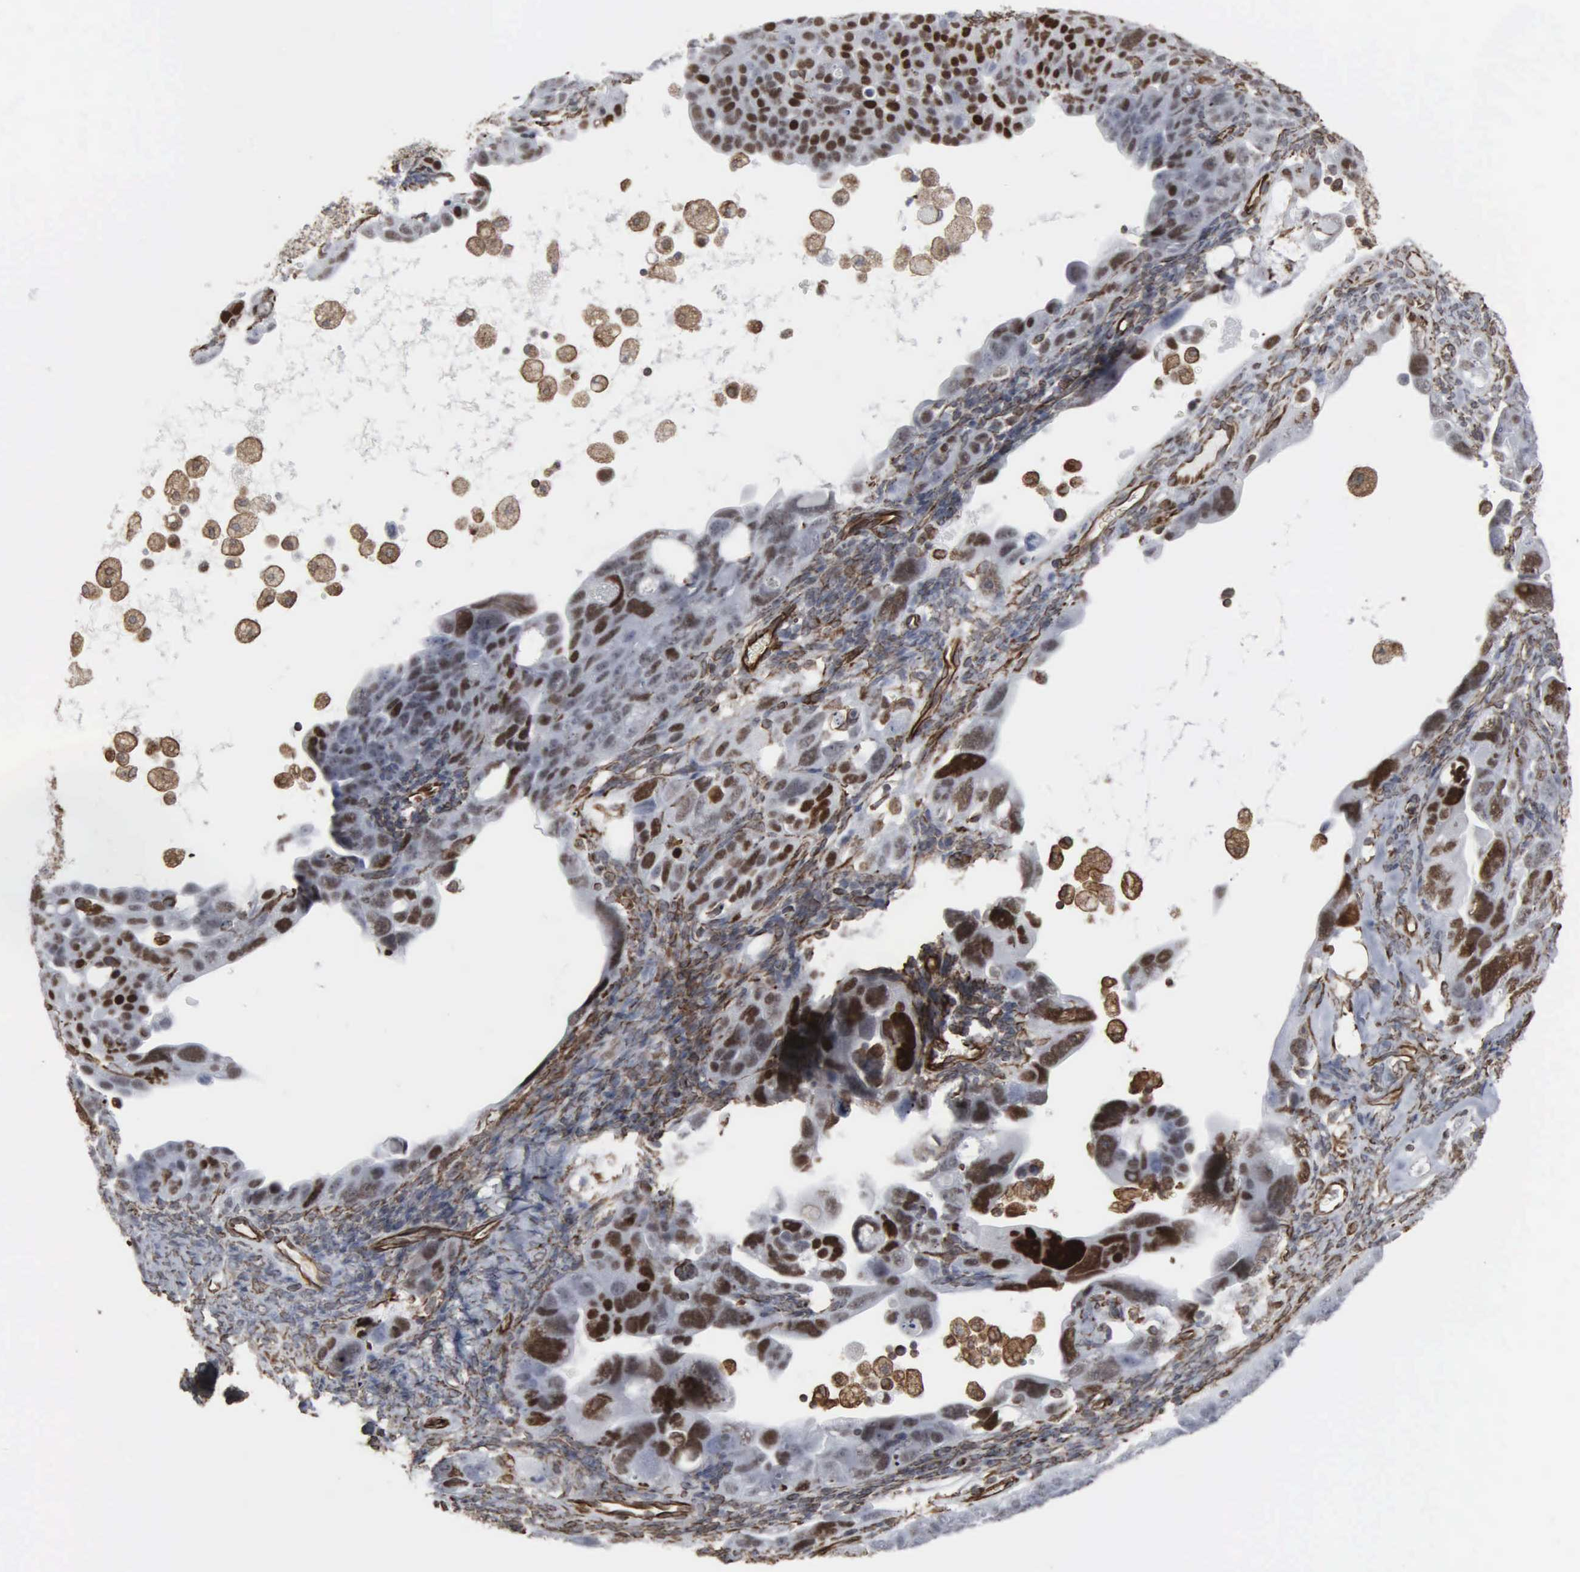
{"staining": {"intensity": "strong", "quantity": "25%-75%", "location": "nuclear"}, "tissue": "ovarian cancer", "cell_type": "Tumor cells", "image_type": "cancer", "snomed": [{"axis": "morphology", "description": "Cystadenocarcinoma, serous, NOS"}, {"axis": "topography", "description": "Ovary"}], "caption": "Immunohistochemistry of ovarian cancer exhibits high levels of strong nuclear expression in approximately 25%-75% of tumor cells.", "gene": "CCNE1", "patient": {"sex": "female", "age": 66}}